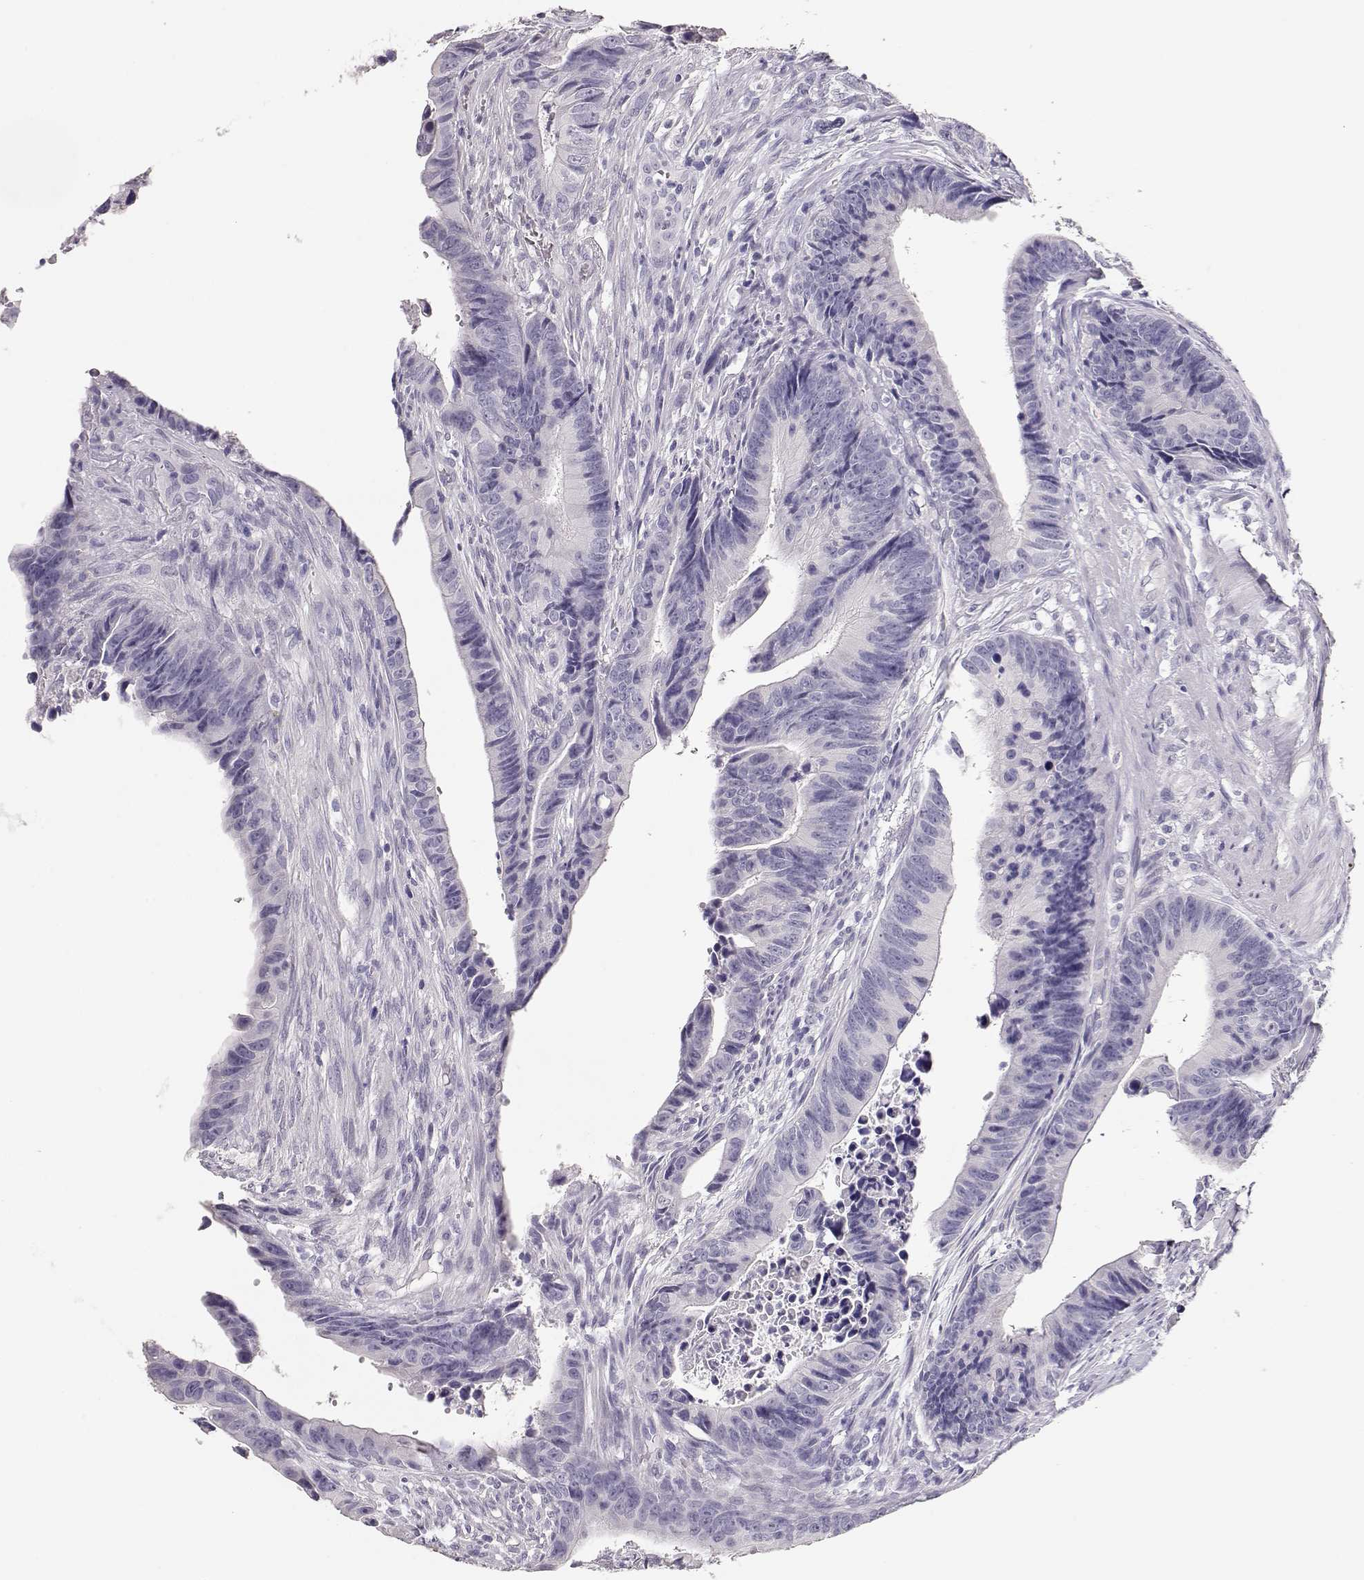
{"staining": {"intensity": "negative", "quantity": "none", "location": "none"}, "tissue": "colorectal cancer", "cell_type": "Tumor cells", "image_type": "cancer", "snomed": [{"axis": "morphology", "description": "Adenocarcinoma, NOS"}, {"axis": "topography", "description": "Colon"}], "caption": "Protein analysis of colorectal cancer (adenocarcinoma) reveals no significant expression in tumor cells.", "gene": "MAGEC1", "patient": {"sex": "female", "age": 87}}